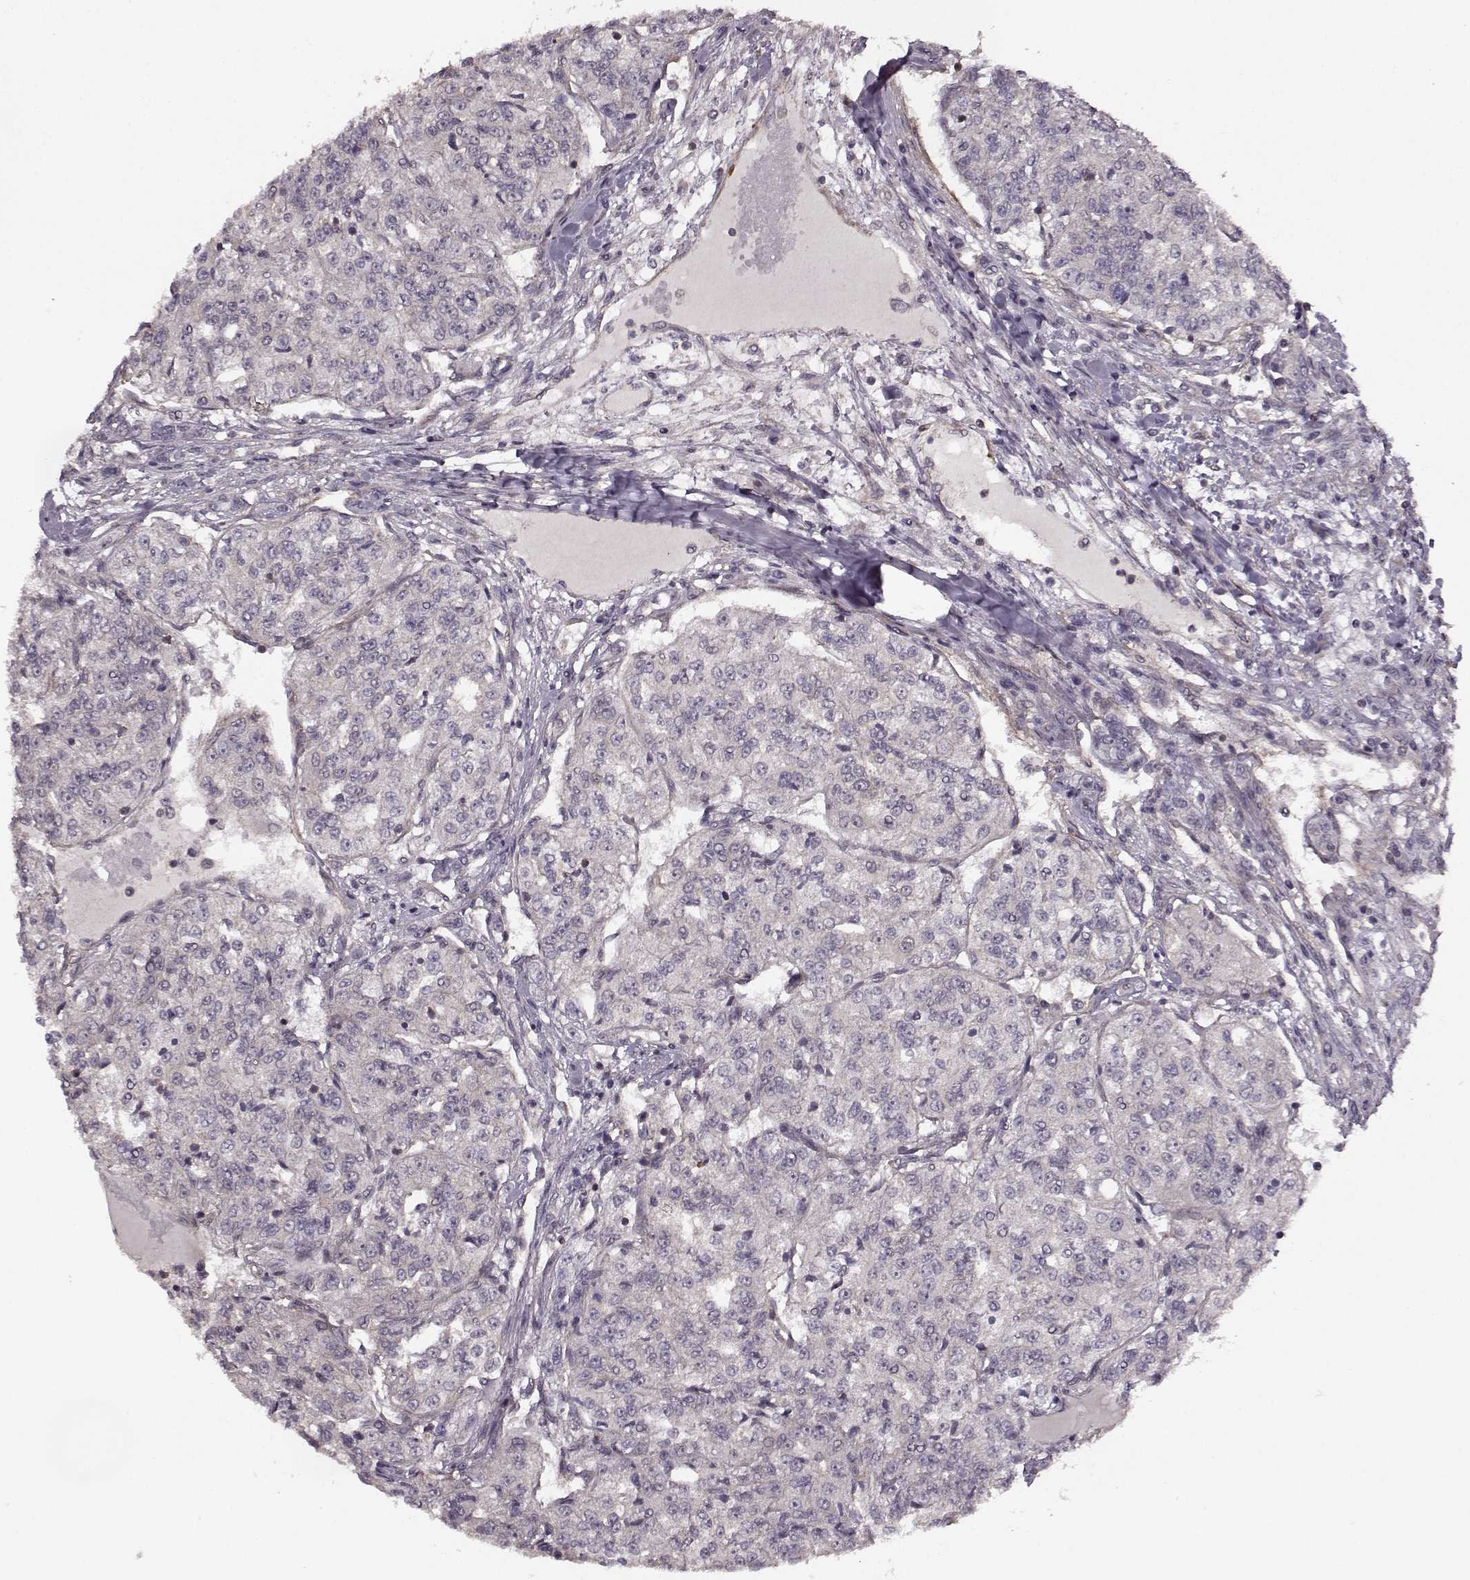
{"staining": {"intensity": "negative", "quantity": "none", "location": "none"}, "tissue": "renal cancer", "cell_type": "Tumor cells", "image_type": "cancer", "snomed": [{"axis": "morphology", "description": "Adenocarcinoma, NOS"}, {"axis": "topography", "description": "Kidney"}], "caption": "DAB (3,3'-diaminobenzidine) immunohistochemical staining of human renal adenocarcinoma exhibits no significant positivity in tumor cells.", "gene": "SLAIN2", "patient": {"sex": "female", "age": 63}}